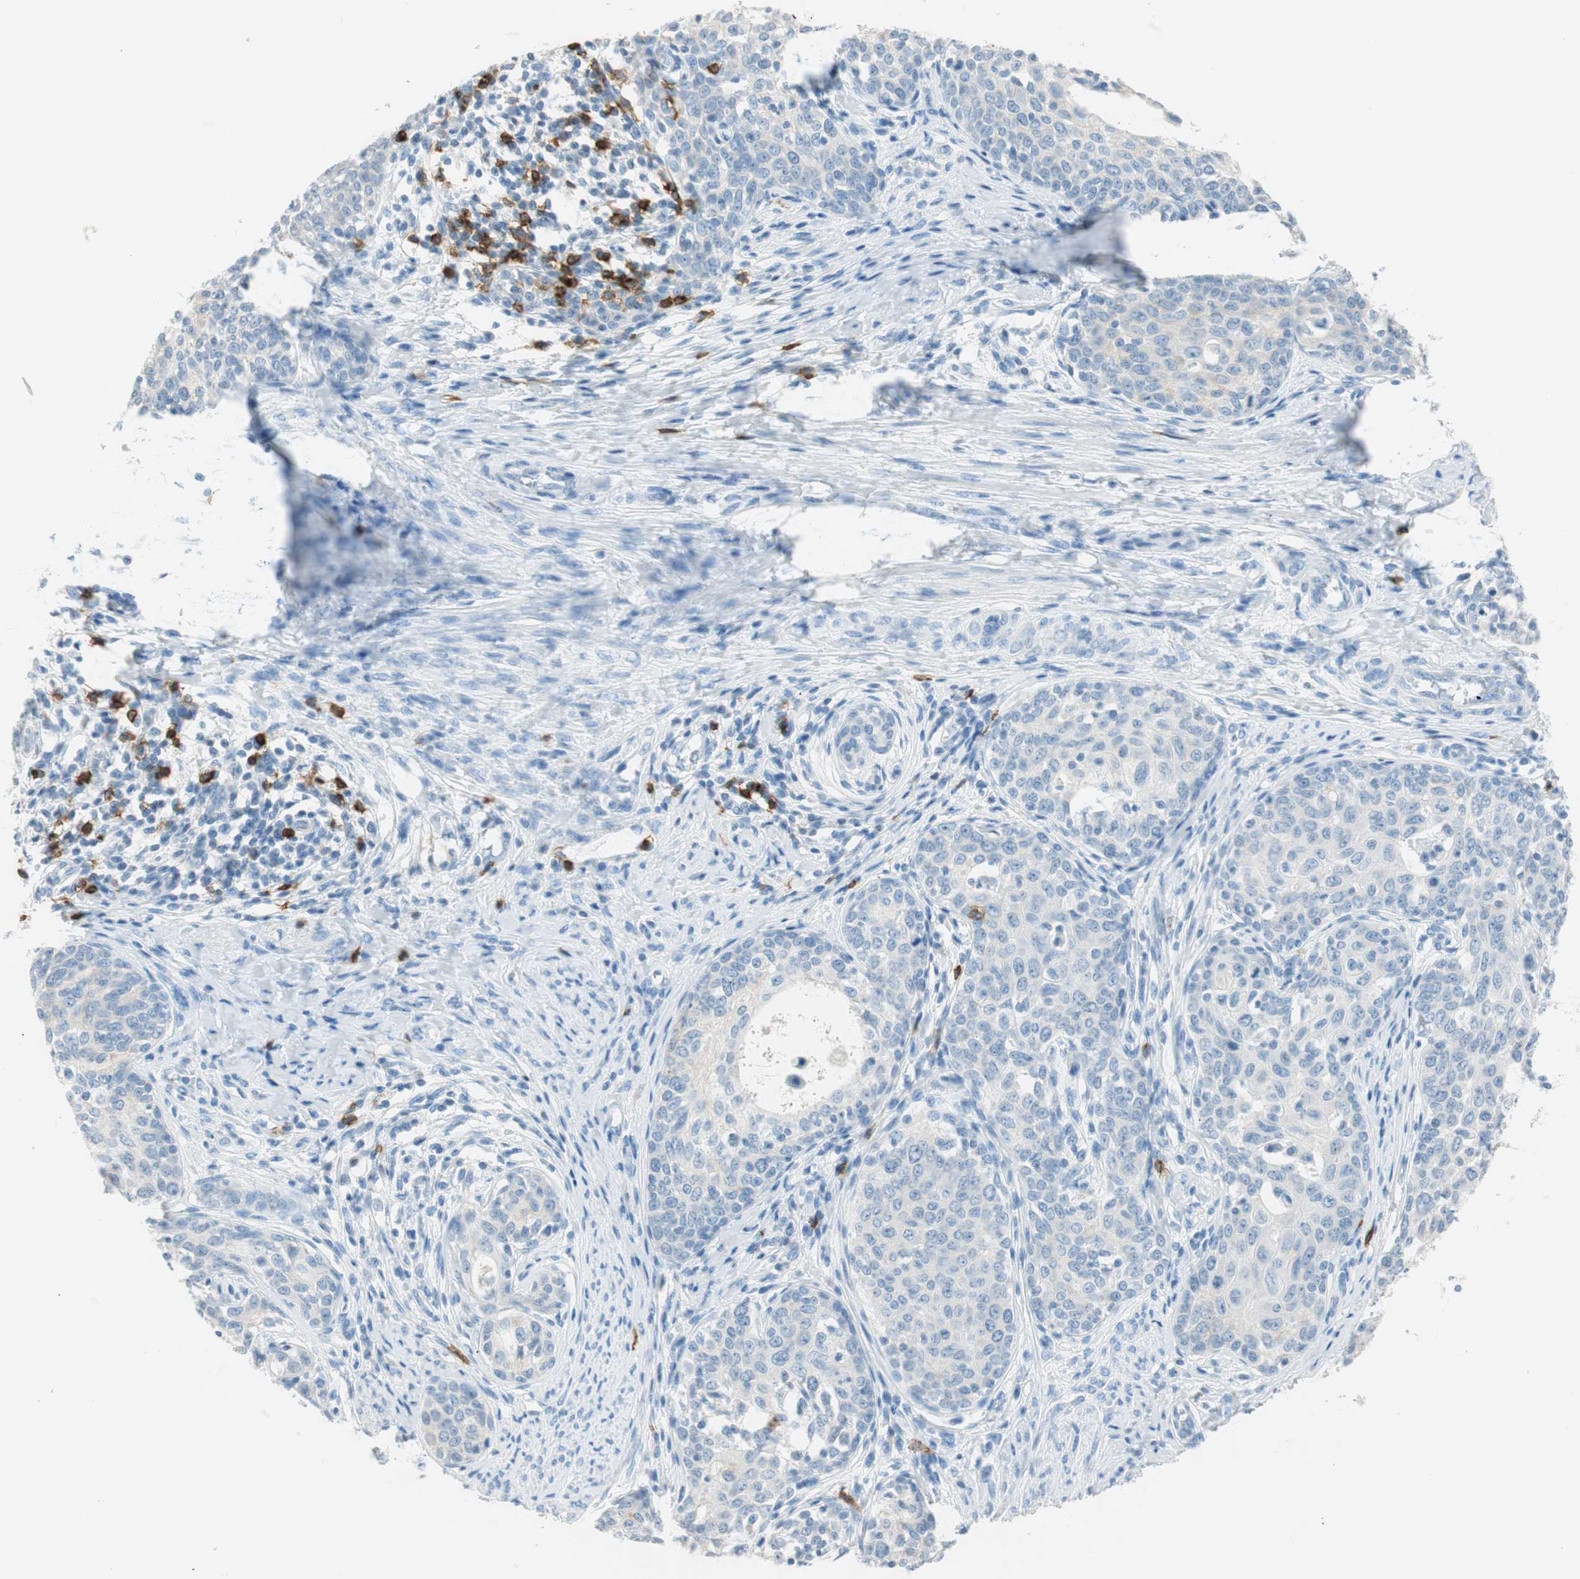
{"staining": {"intensity": "negative", "quantity": "none", "location": "none"}, "tissue": "cervical cancer", "cell_type": "Tumor cells", "image_type": "cancer", "snomed": [{"axis": "morphology", "description": "Squamous cell carcinoma, NOS"}, {"axis": "morphology", "description": "Adenocarcinoma, NOS"}, {"axis": "topography", "description": "Cervix"}], "caption": "The histopathology image shows no staining of tumor cells in adenocarcinoma (cervical). (IHC, brightfield microscopy, high magnification).", "gene": "TNFRSF13C", "patient": {"sex": "female", "age": 52}}